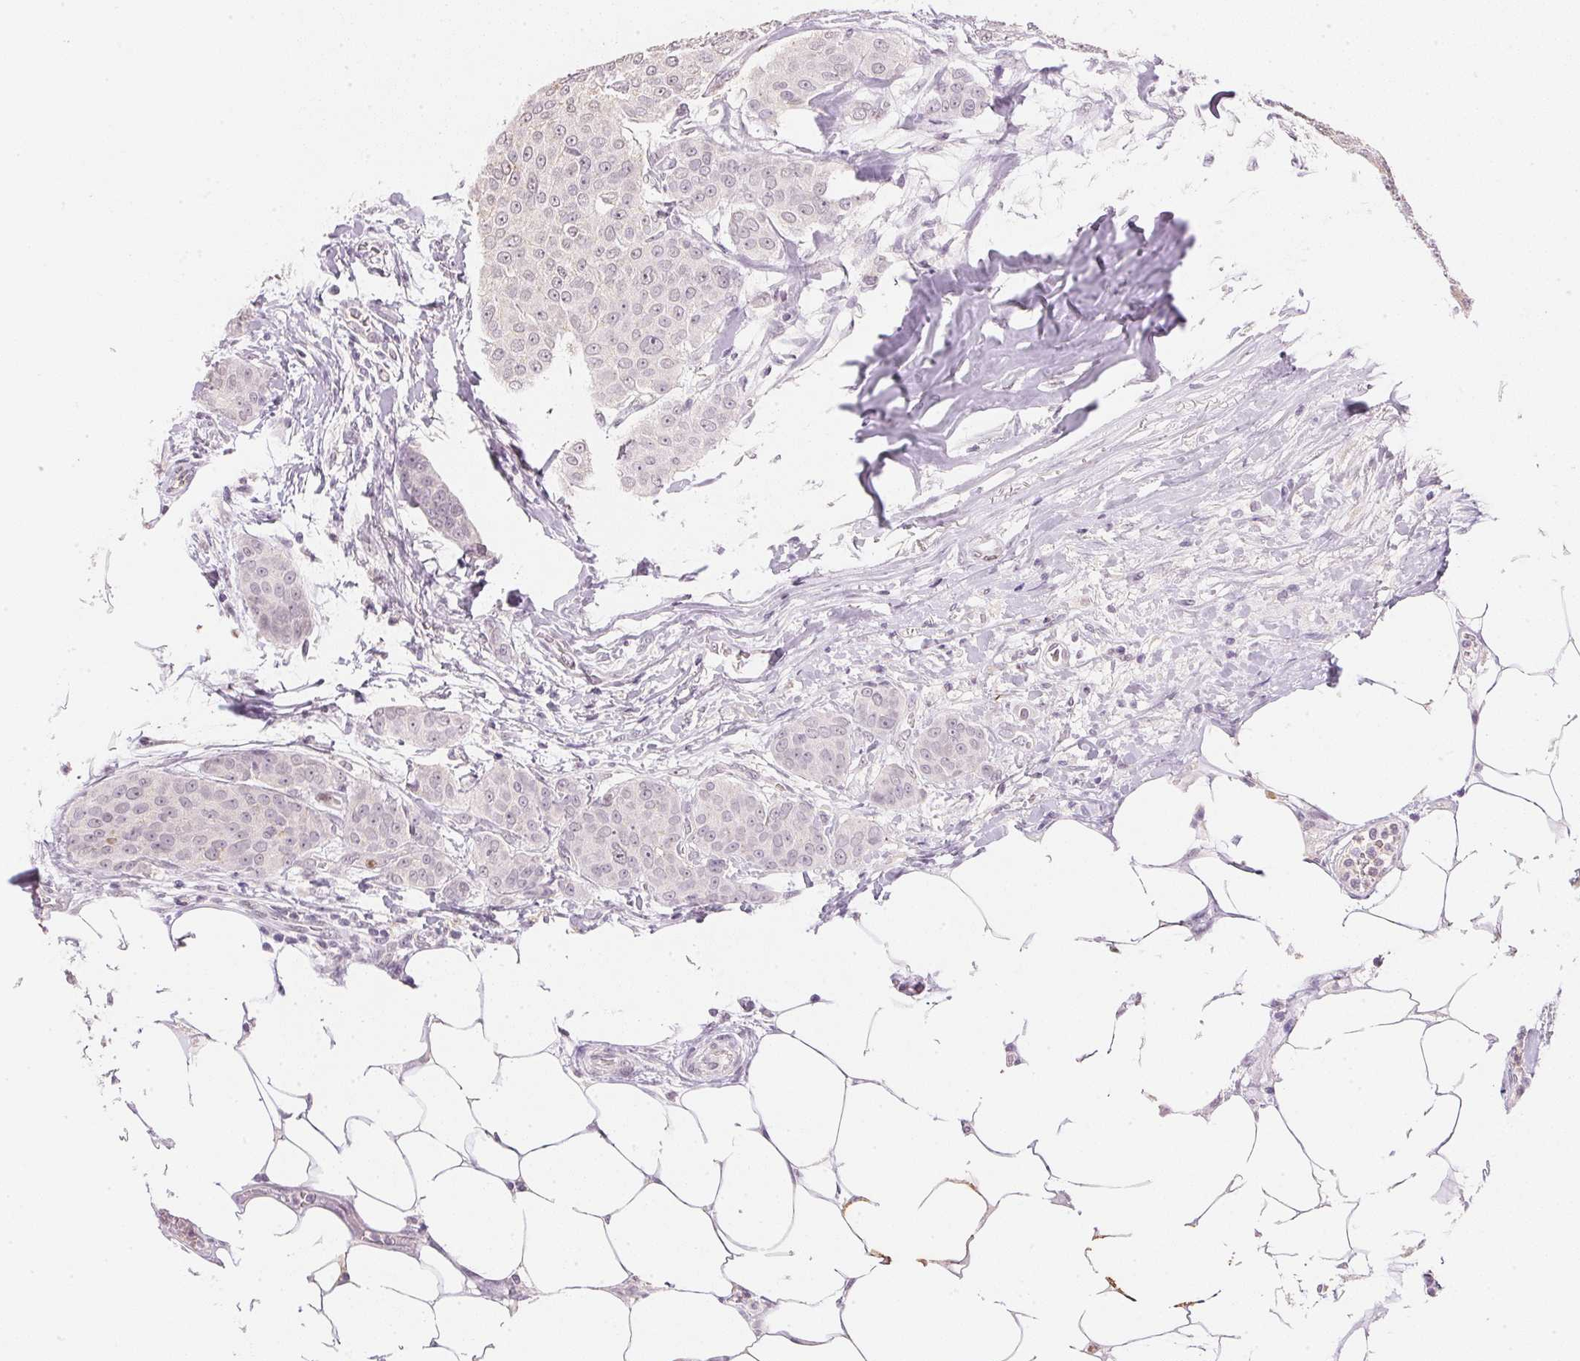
{"staining": {"intensity": "negative", "quantity": "none", "location": "none"}, "tissue": "breast cancer", "cell_type": "Tumor cells", "image_type": "cancer", "snomed": [{"axis": "morphology", "description": "Duct carcinoma"}, {"axis": "topography", "description": "Breast"}], "caption": "A high-resolution photomicrograph shows IHC staining of intraductal carcinoma (breast), which shows no significant expression in tumor cells.", "gene": "SMTN", "patient": {"sex": "female", "age": 91}}